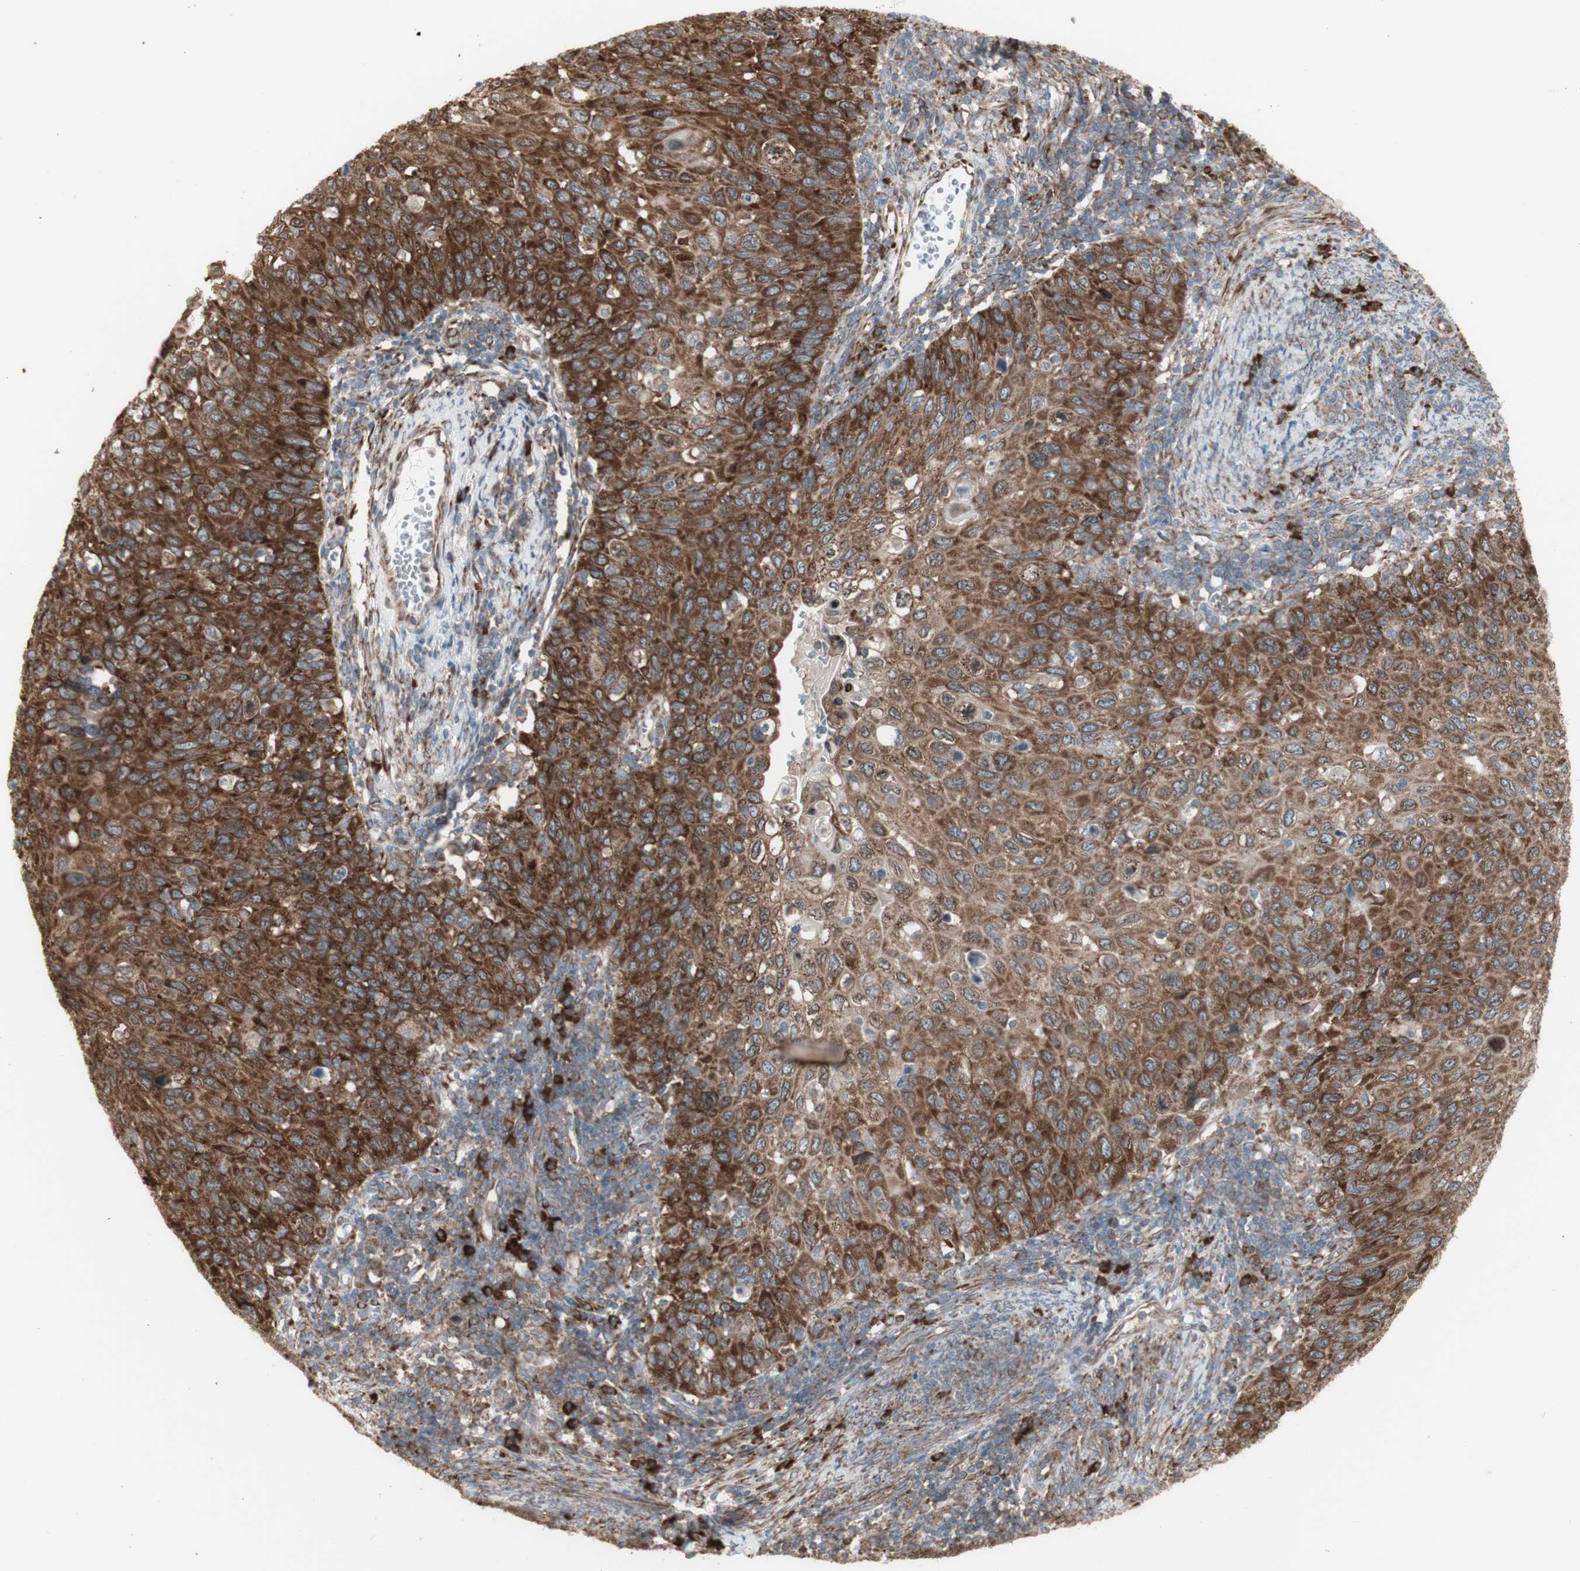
{"staining": {"intensity": "strong", "quantity": ">75%", "location": "cytoplasmic/membranous"}, "tissue": "cervical cancer", "cell_type": "Tumor cells", "image_type": "cancer", "snomed": [{"axis": "morphology", "description": "Squamous cell carcinoma, NOS"}, {"axis": "topography", "description": "Cervix"}], "caption": "Immunohistochemistry photomicrograph of human cervical squamous cell carcinoma stained for a protein (brown), which exhibits high levels of strong cytoplasmic/membranous expression in about >75% of tumor cells.", "gene": "FKBP3", "patient": {"sex": "female", "age": 70}}